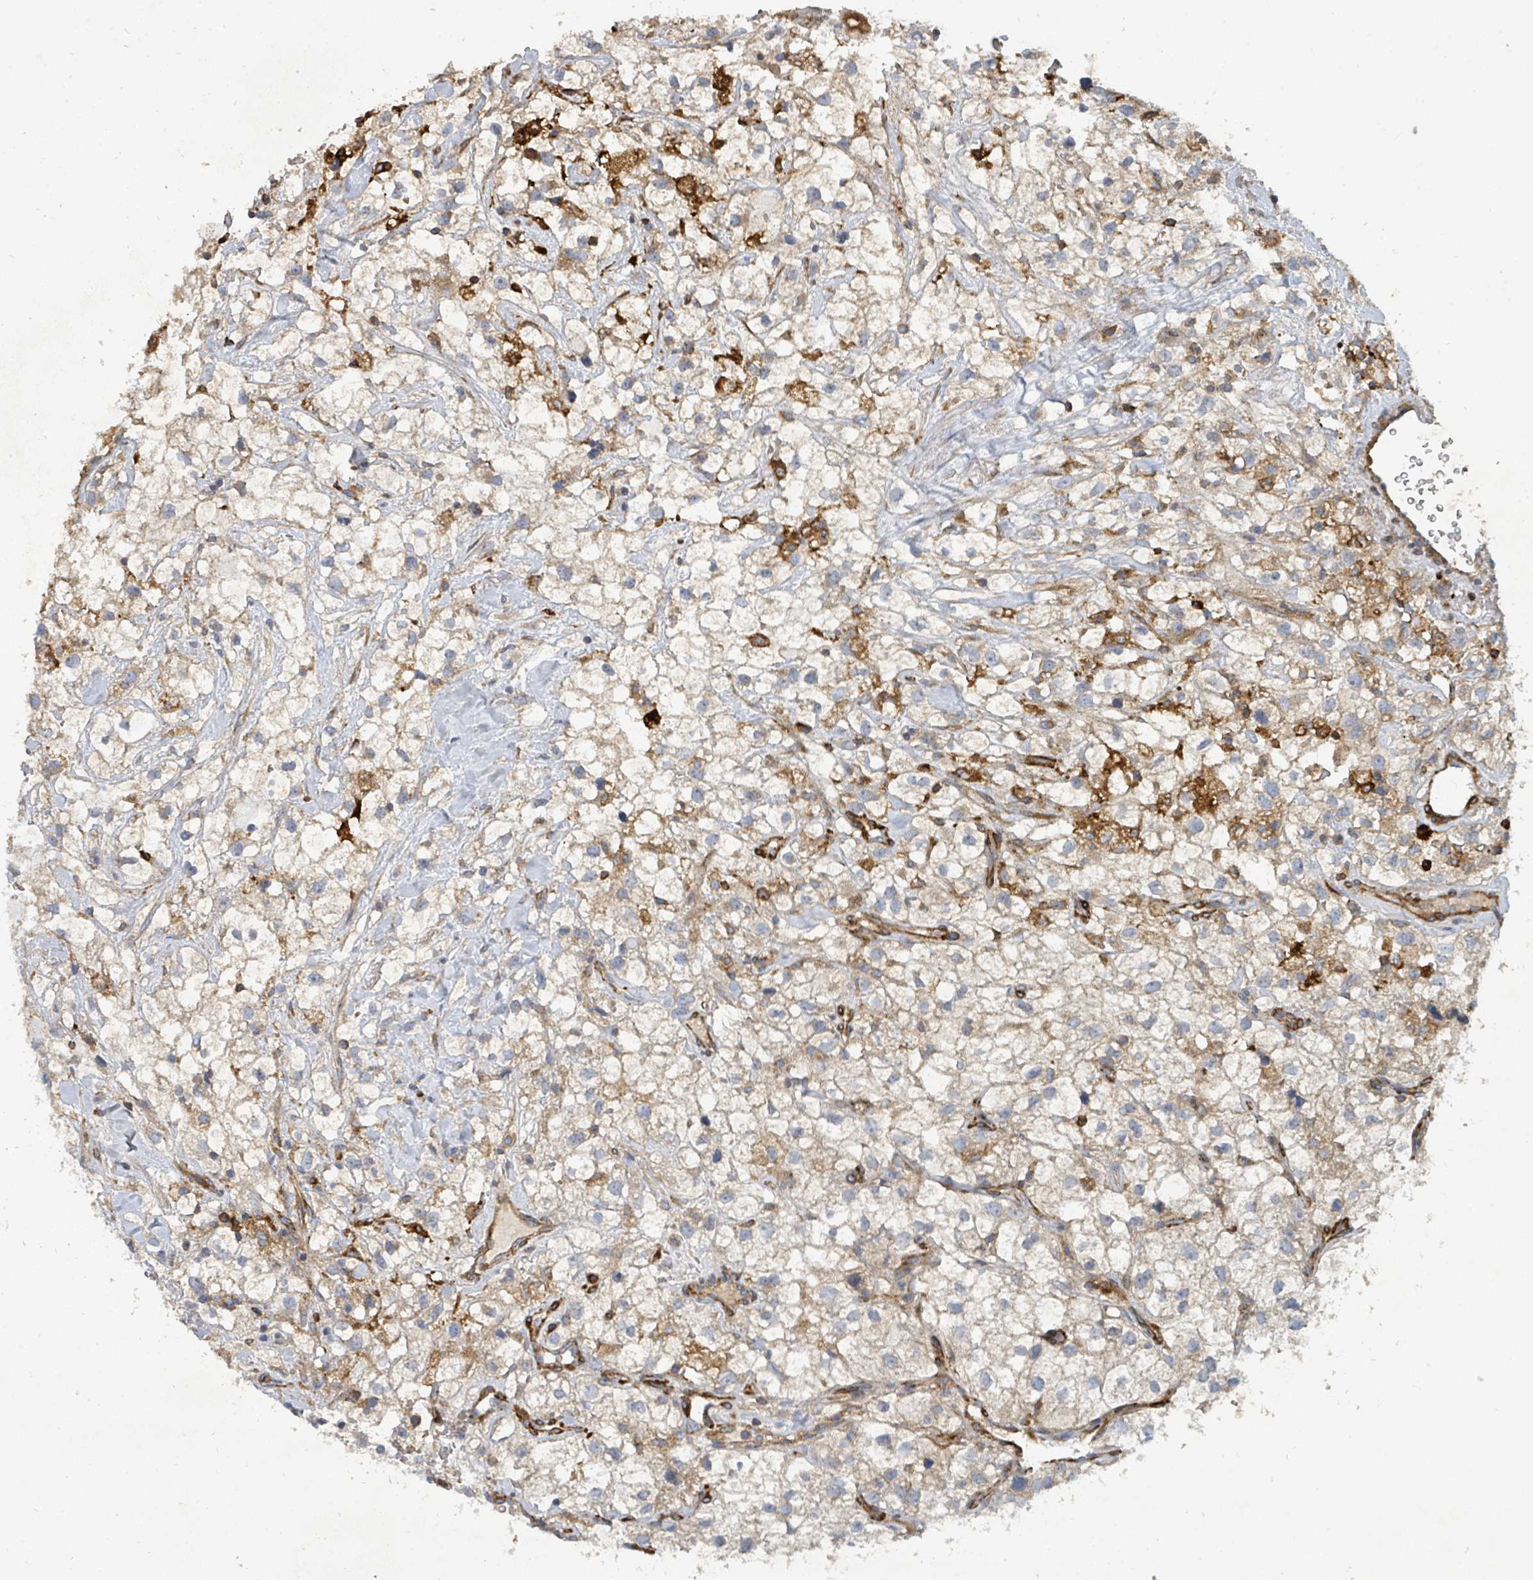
{"staining": {"intensity": "negative", "quantity": "none", "location": "none"}, "tissue": "renal cancer", "cell_type": "Tumor cells", "image_type": "cancer", "snomed": [{"axis": "morphology", "description": "Adenocarcinoma, NOS"}, {"axis": "topography", "description": "Kidney"}], "caption": "The histopathology image reveals no significant staining in tumor cells of renal cancer. Brightfield microscopy of IHC stained with DAB (3,3'-diaminobenzidine) (brown) and hematoxylin (blue), captured at high magnification.", "gene": "IFIT1", "patient": {"sex": "male", "age": 59}}